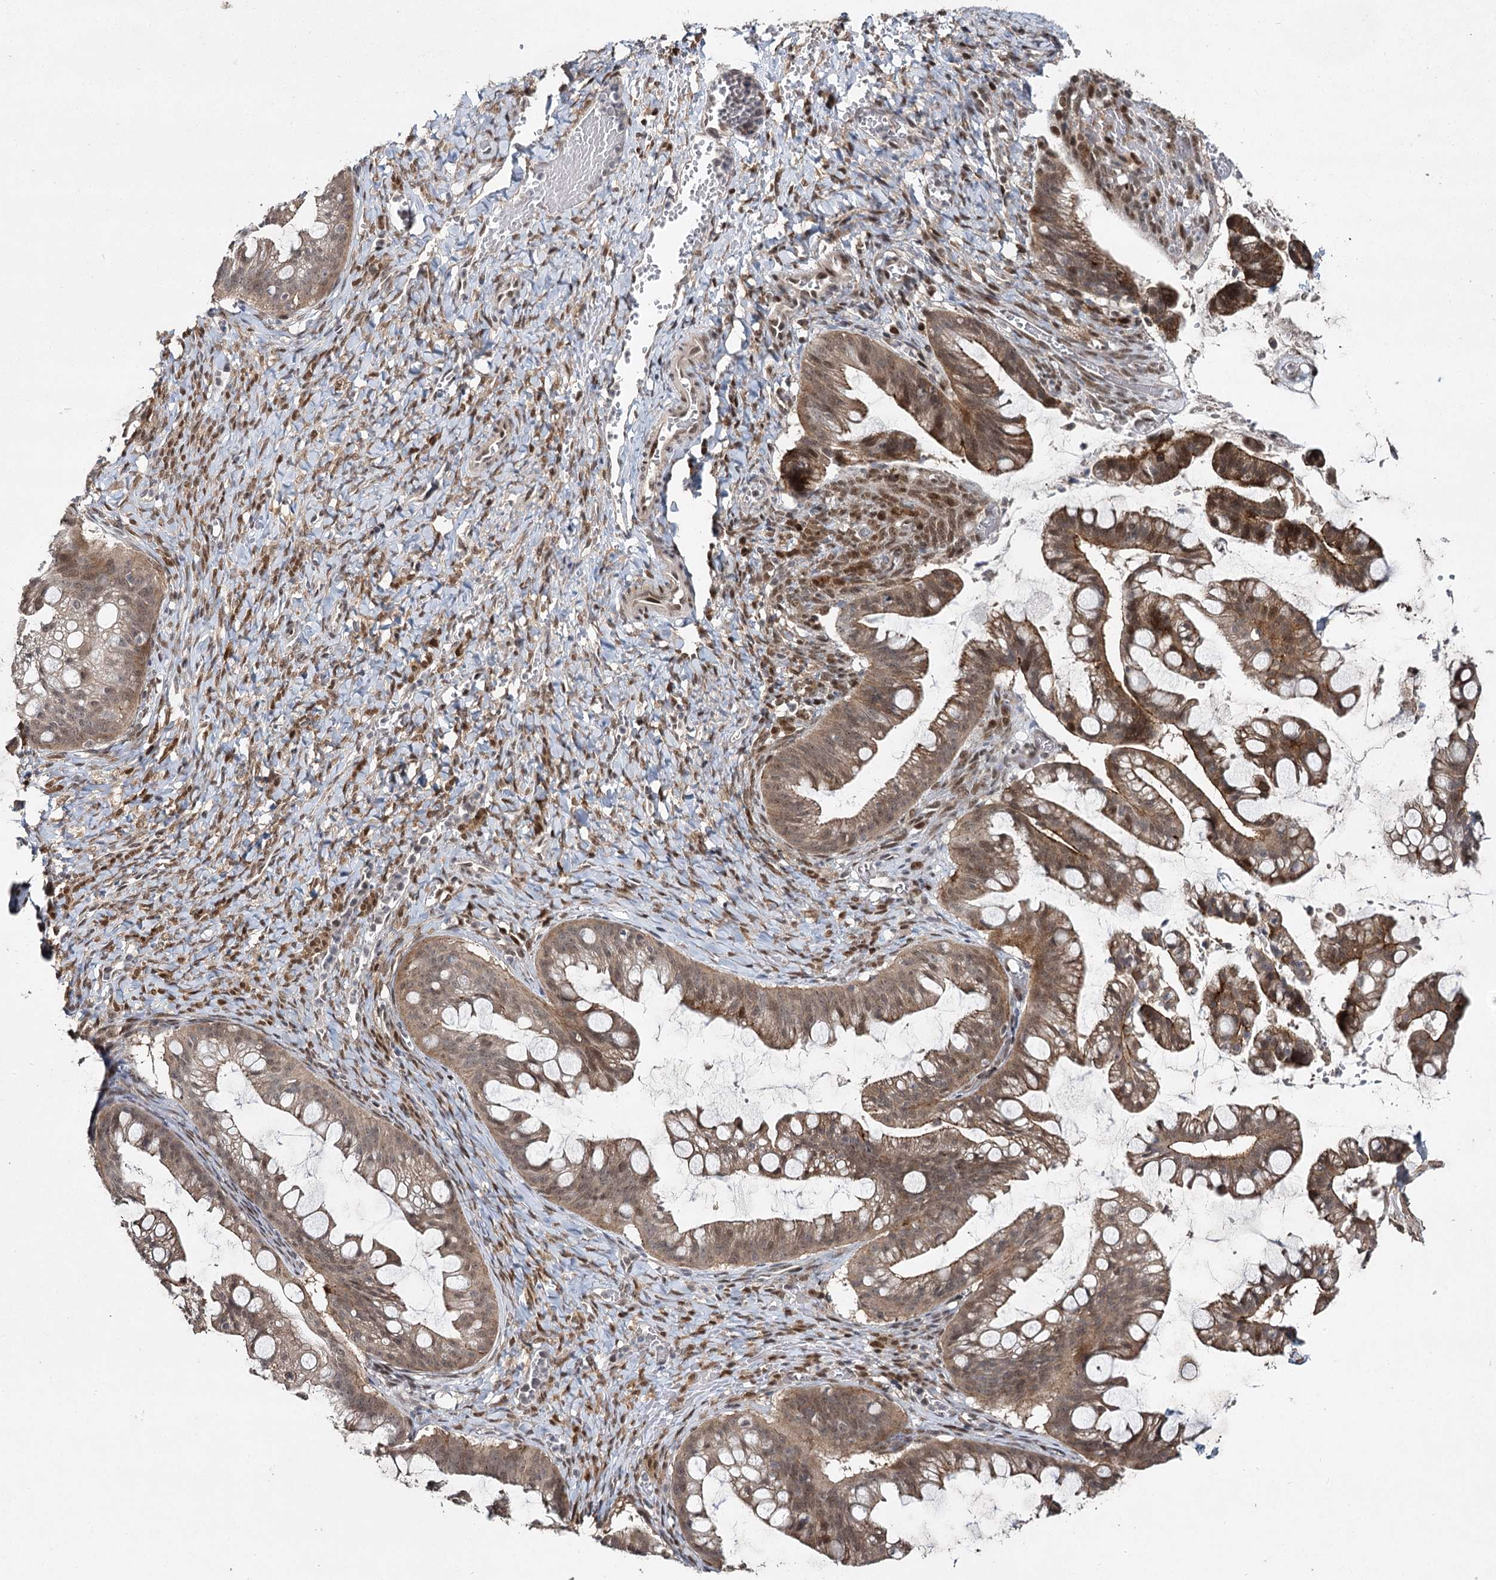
{"staining": {"intensity": "moderate", "quantity": ">75%", "location": "cytoplasmic/membranous,nuclear"}, "tissue": "ovarian cancer", "cell_type": "Tumor cells", "image_type": "cancer", "snomed": [{"axis": "morphology", "description": "Cystadenocarcinoma, mucinous, NOS"}, {"axis": "topography", "description": "Ovary"}], "caption": "IHC (DAB) staining of ovarian cancer (mucinous cystadenocarcinoma) exhibits moderate cytoplasmic/membranous and nuclear protein staining in about >75% of tumor cells.", "gene": "DCUN1D4", "patient": {"sex": "female", "age": 73}}